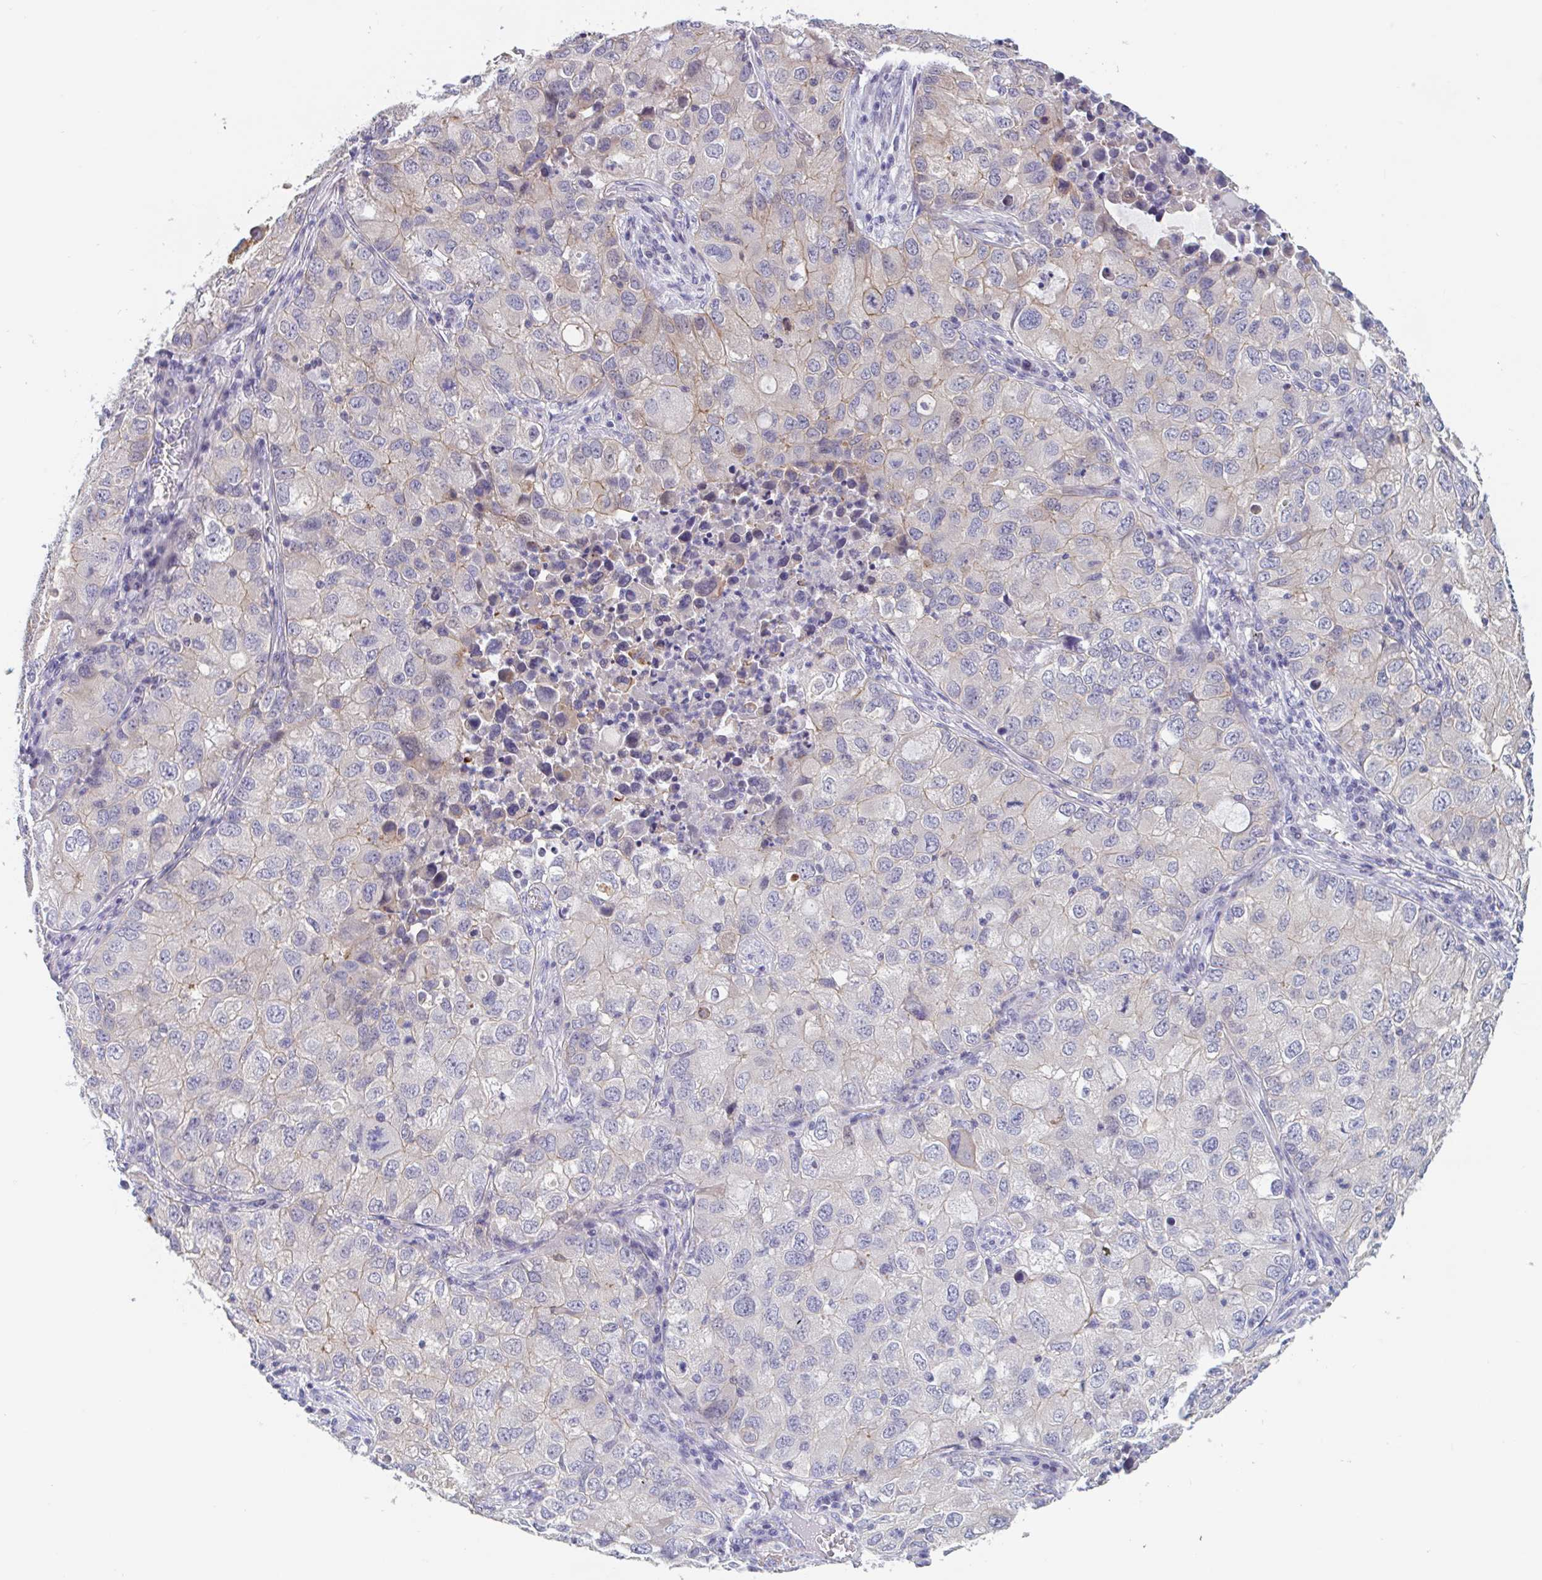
{"staining": {"intensity": "weak", "quantity": "<25%", "location": "cytoplasmic/membranous"}, "tissue": "lung cancer", "cell_type": "Tumor cells", "image_type": "cancer", "snomed": [{"axis": "morphology", "description": "Normal morphology"}, {"axis": "morphology", "description": "Adenocarcinoma, NOS"}, {"axis": "topography", "description": "Lymph node"}, {"axis": "topography", "description": "Lung"}], "caption": "DAB (3,3'-diaminobenzidine) immunohistochemical staining of human lung cancer (adenocarcinoma) shows no significant expression in tumor cells.", "gene": "UNKL", "patient": {"sex": "female", "age": 51}}